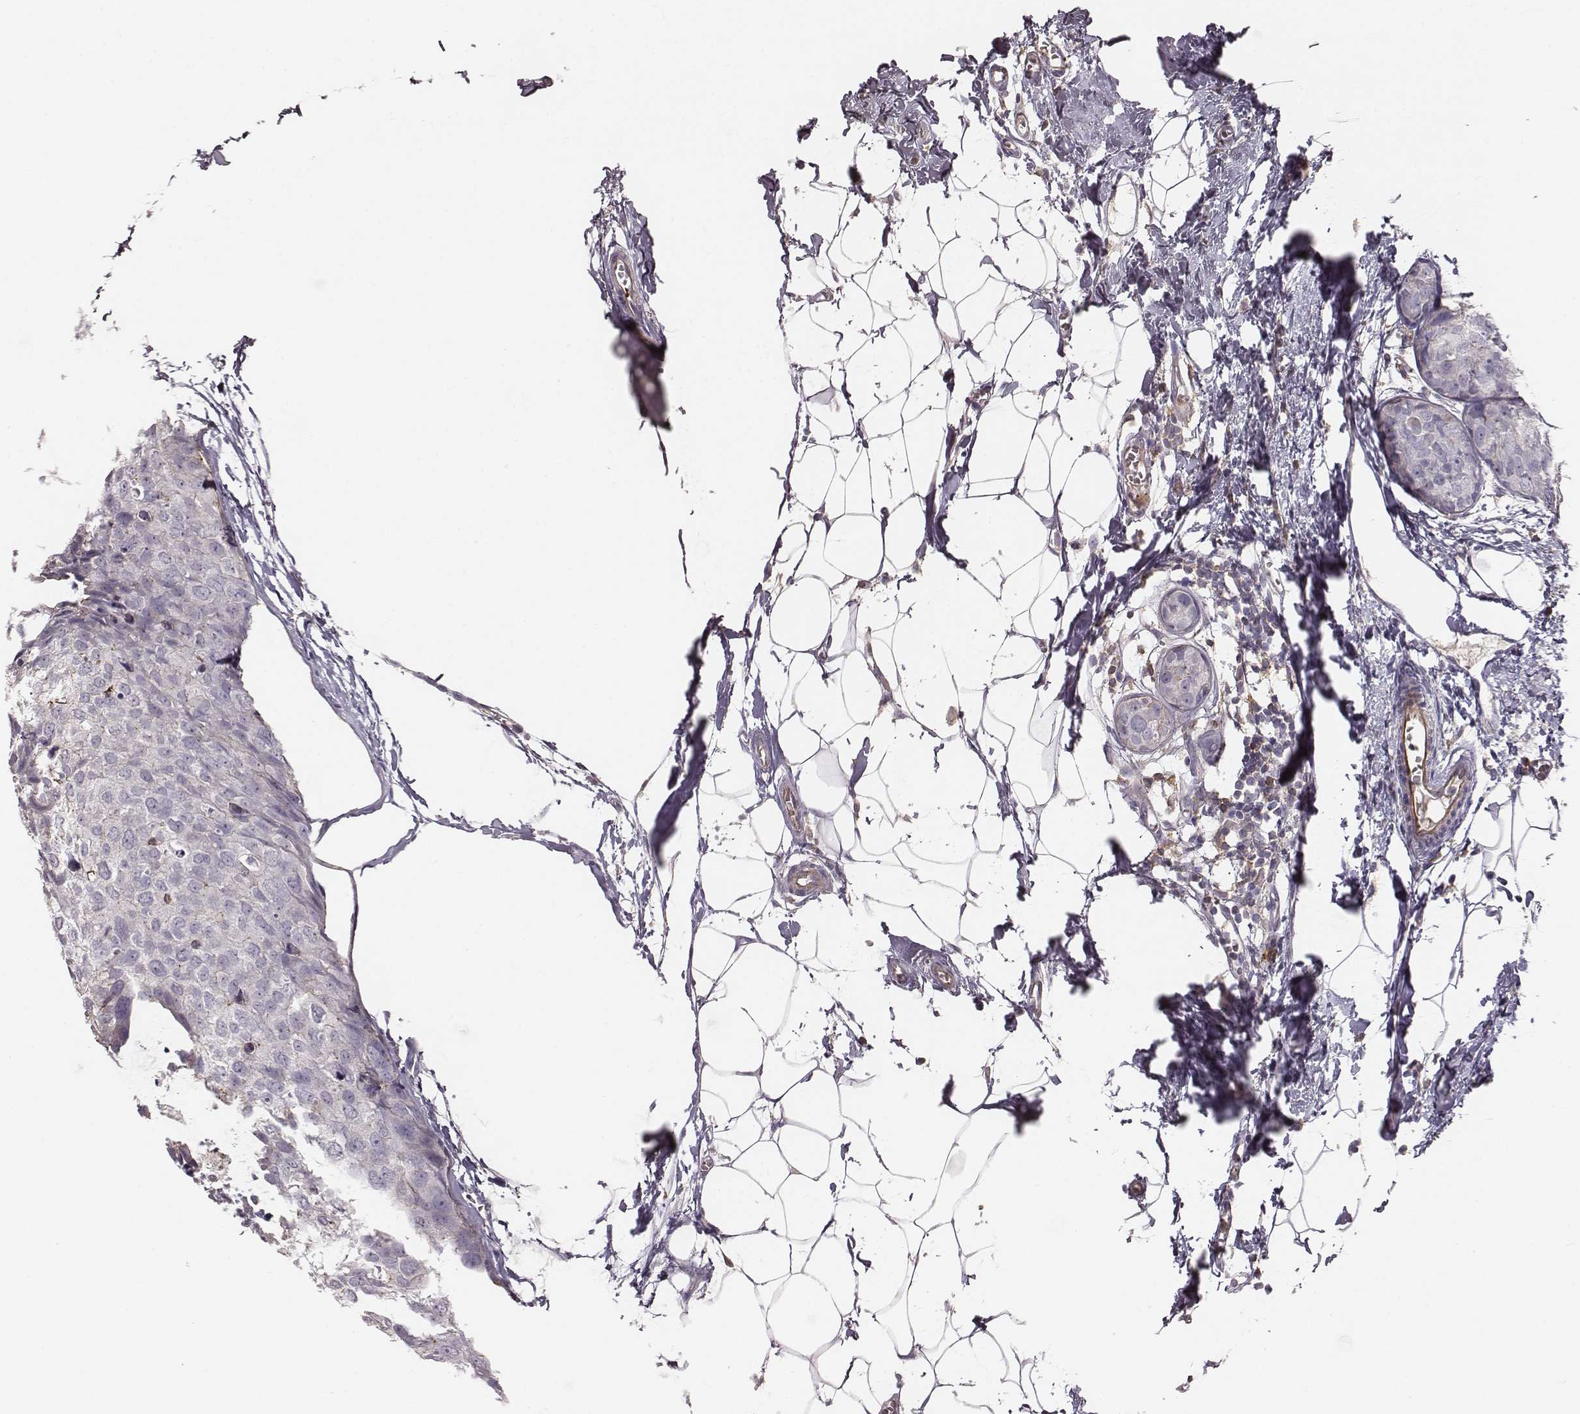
{"staining": {"intensity": "negative", "quantity": "none", "location": "none"}, "tissue": "breast cancer", "cell_type": "Tumor cells", "image_type": "cancer", "snomed": [{"axis": "morphology", "description": "Duct carcinoma"}, {"axis": "topography", "description": "Breast"}], "caption": "High magnification brightfield microscopy of intraductal carcinoma (breast) stained with DAB (3,3'-diaminobenzidine) (brown) and counterstained with hematoxylin (blue): tumor cells show no significant staining.", "gene": "ZYX", "patient": {"sex": "female", "age": 38}}